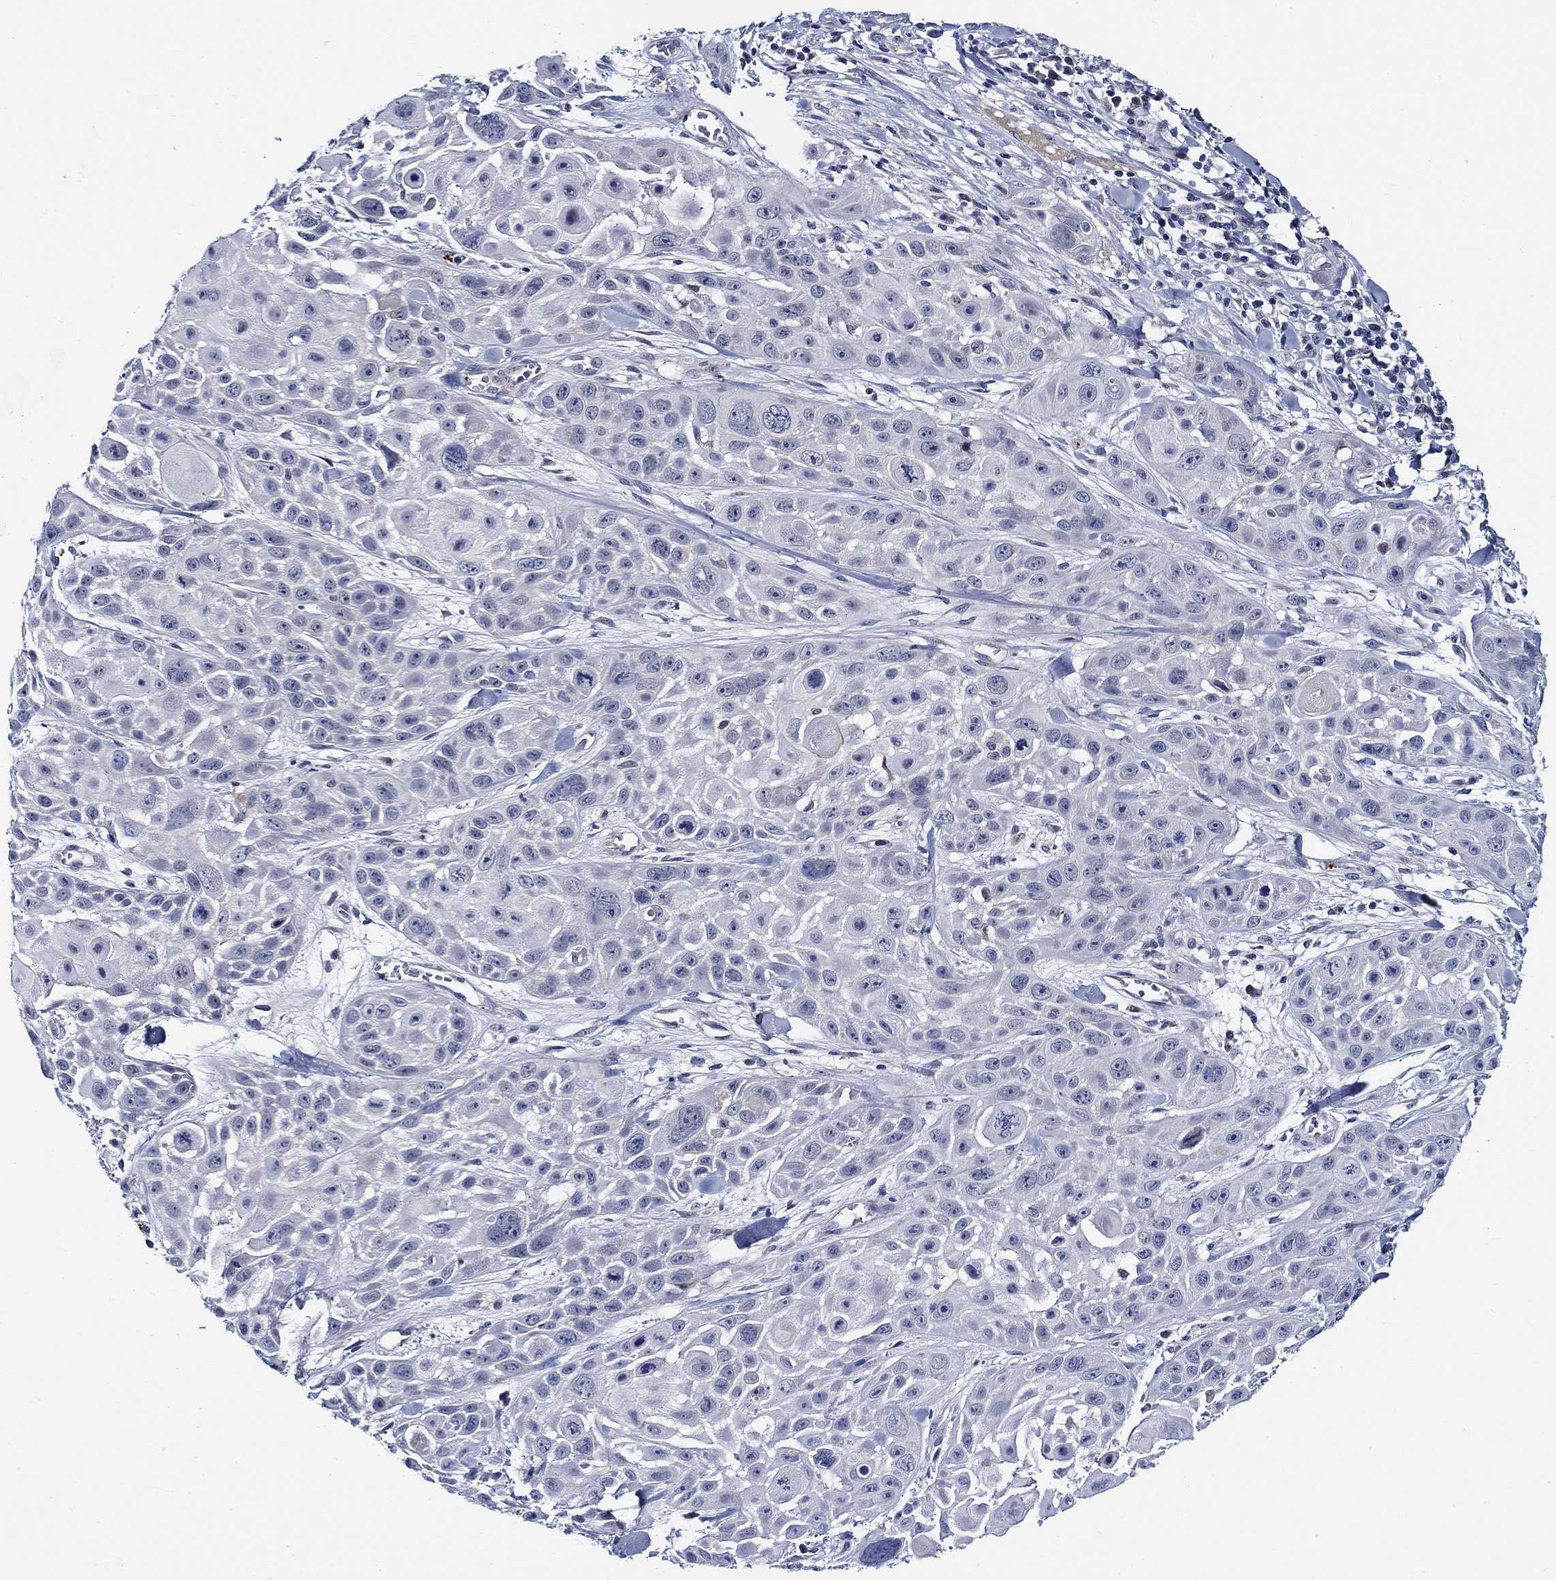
{"staining": {"intensity": "negative", "quantity": "none", "location": "none"}, "tissue": "skin cancer", "cell_type": "Tumor cells", "image_type": "cancer", "snomed": [{"axis": "morphology", "description": "Squamous cell carcinoma, NOS"}, {"axis": "topography", "description": "Skin"}, {"axis": "topography", "description": "Anal"}], "caption": "The micrograph displays no staining of tumor cells in skin squamous cell carcinoma.", "gene": "ALOX12", "patient": {"sex": "female", "age": 75}}